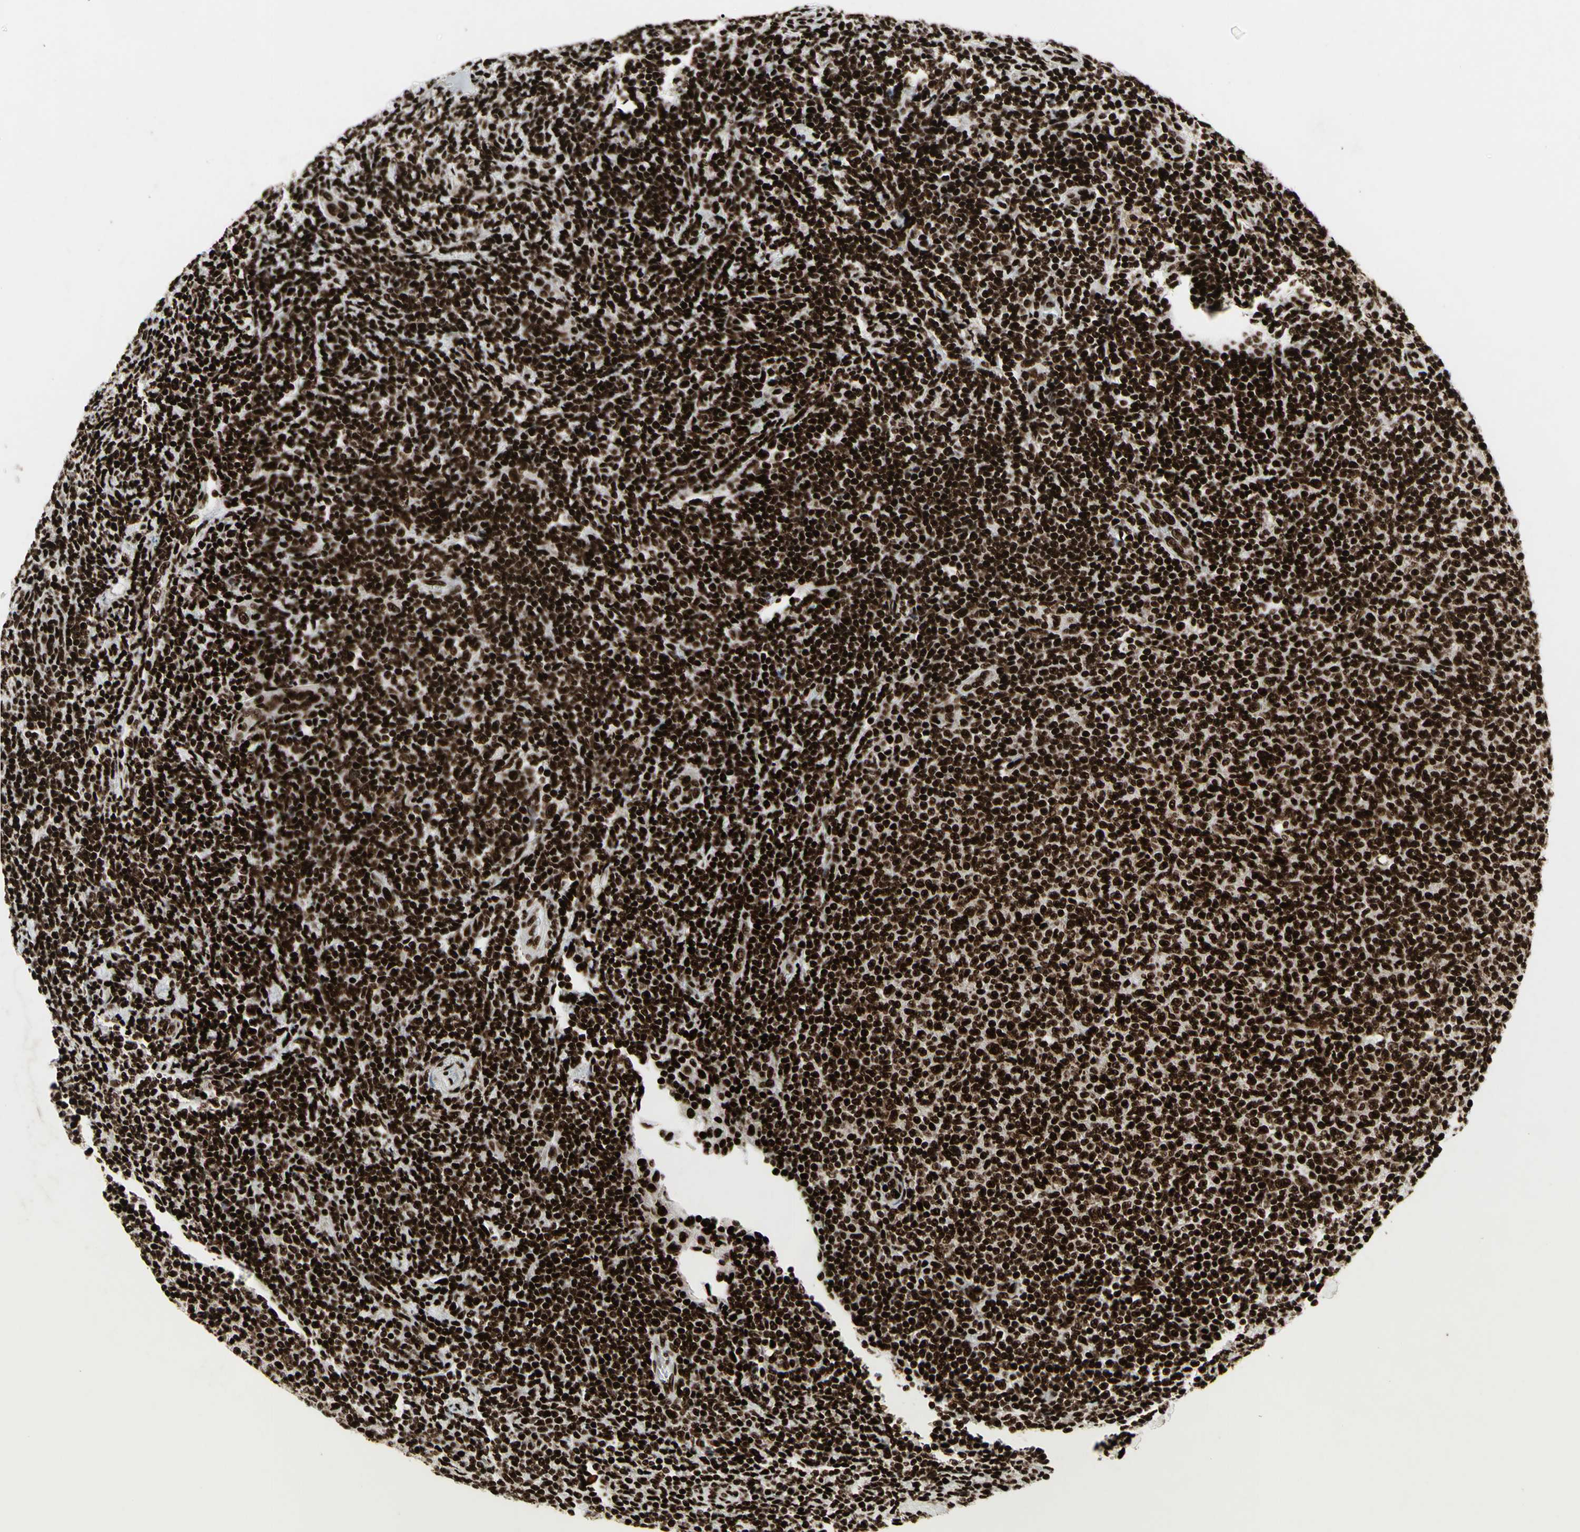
{"staining": {"intensity": "strong", "quantity": ">75%", "location": "nuclear"}, "tissue": "lymphoma", "cell_type": "Tumor cells", "image_type": "cancer", "snomed": [{"axis": "morphology", "description": "Malignant lymphoma, non-Hodgkin's type, Low grade"}, {"axis": "topography", "description": "Lymph node"}], "caption": "Human malignant lymphoma, non-Hodgkin's type (low-grade) stained with a brown dye displays strong nuclear positive positivity in approximately >75% of tumor cells.", "gene": "U2AF2", "patient": {"sex": "male", "age": 66}}